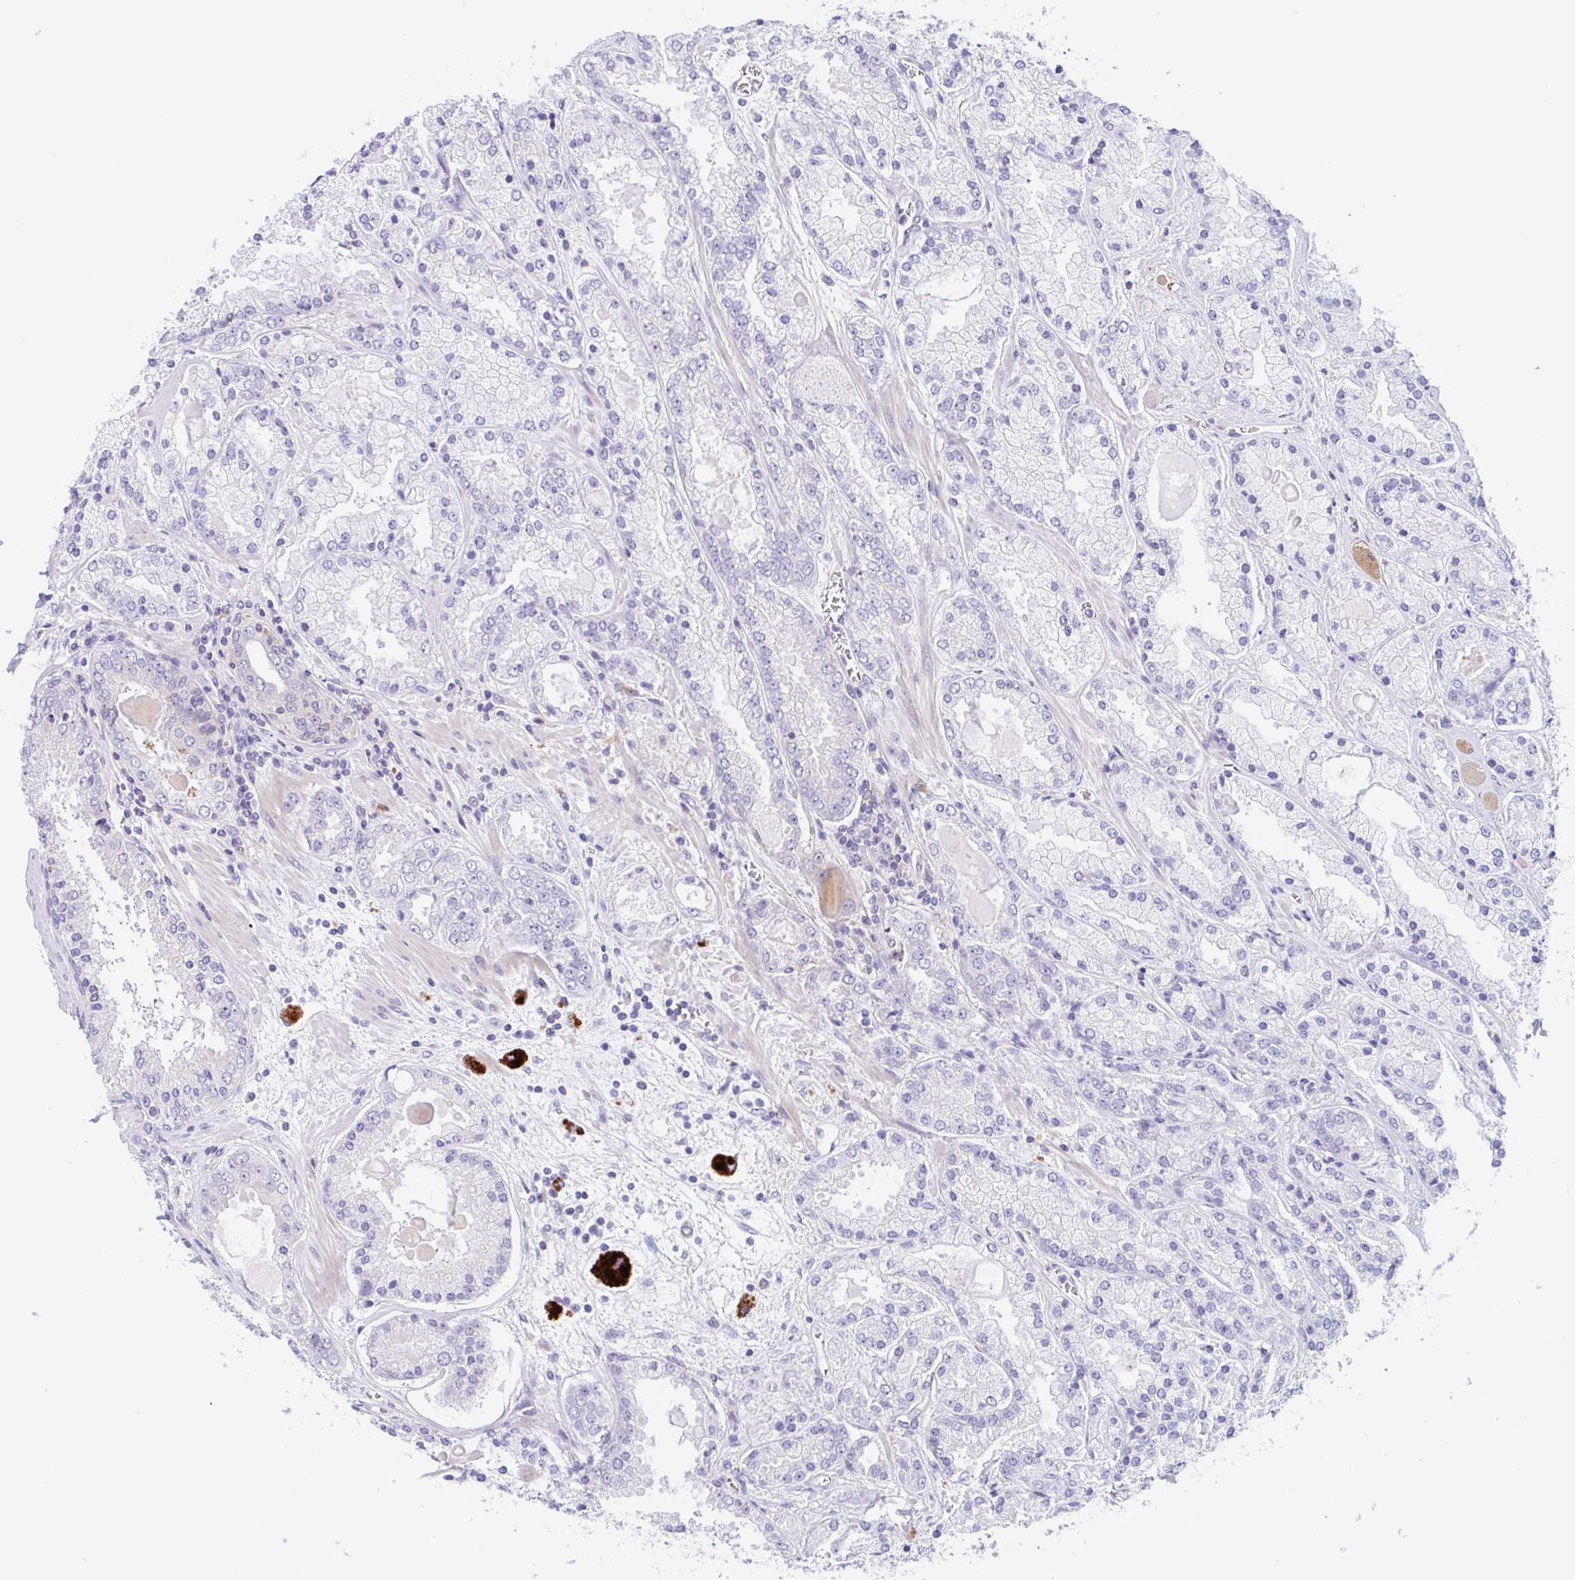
{"staining": {"intensity": "negative", "quantity": "none", "location": "none"}, "tissue": "prostate cancer", "cell_type": "Tumor cells", "image_type": "cancer", "snomed": [{"axis": "morphology", "description": "Adenocarcinoma, High grade"}, {"axis": "topography", "description": "Prostate"}], "caption": "Micrograph shows no protein staining in tumor cells of adenocarcinoma (high-grade) (prostate) tissue. (DAB (3,3'-diaminobenzidine) immunohistochemistry (IHC) with hematoxylin counter stain).", "gene": "TMEM86A", "patient": {"sex": "male", "age": 67}}